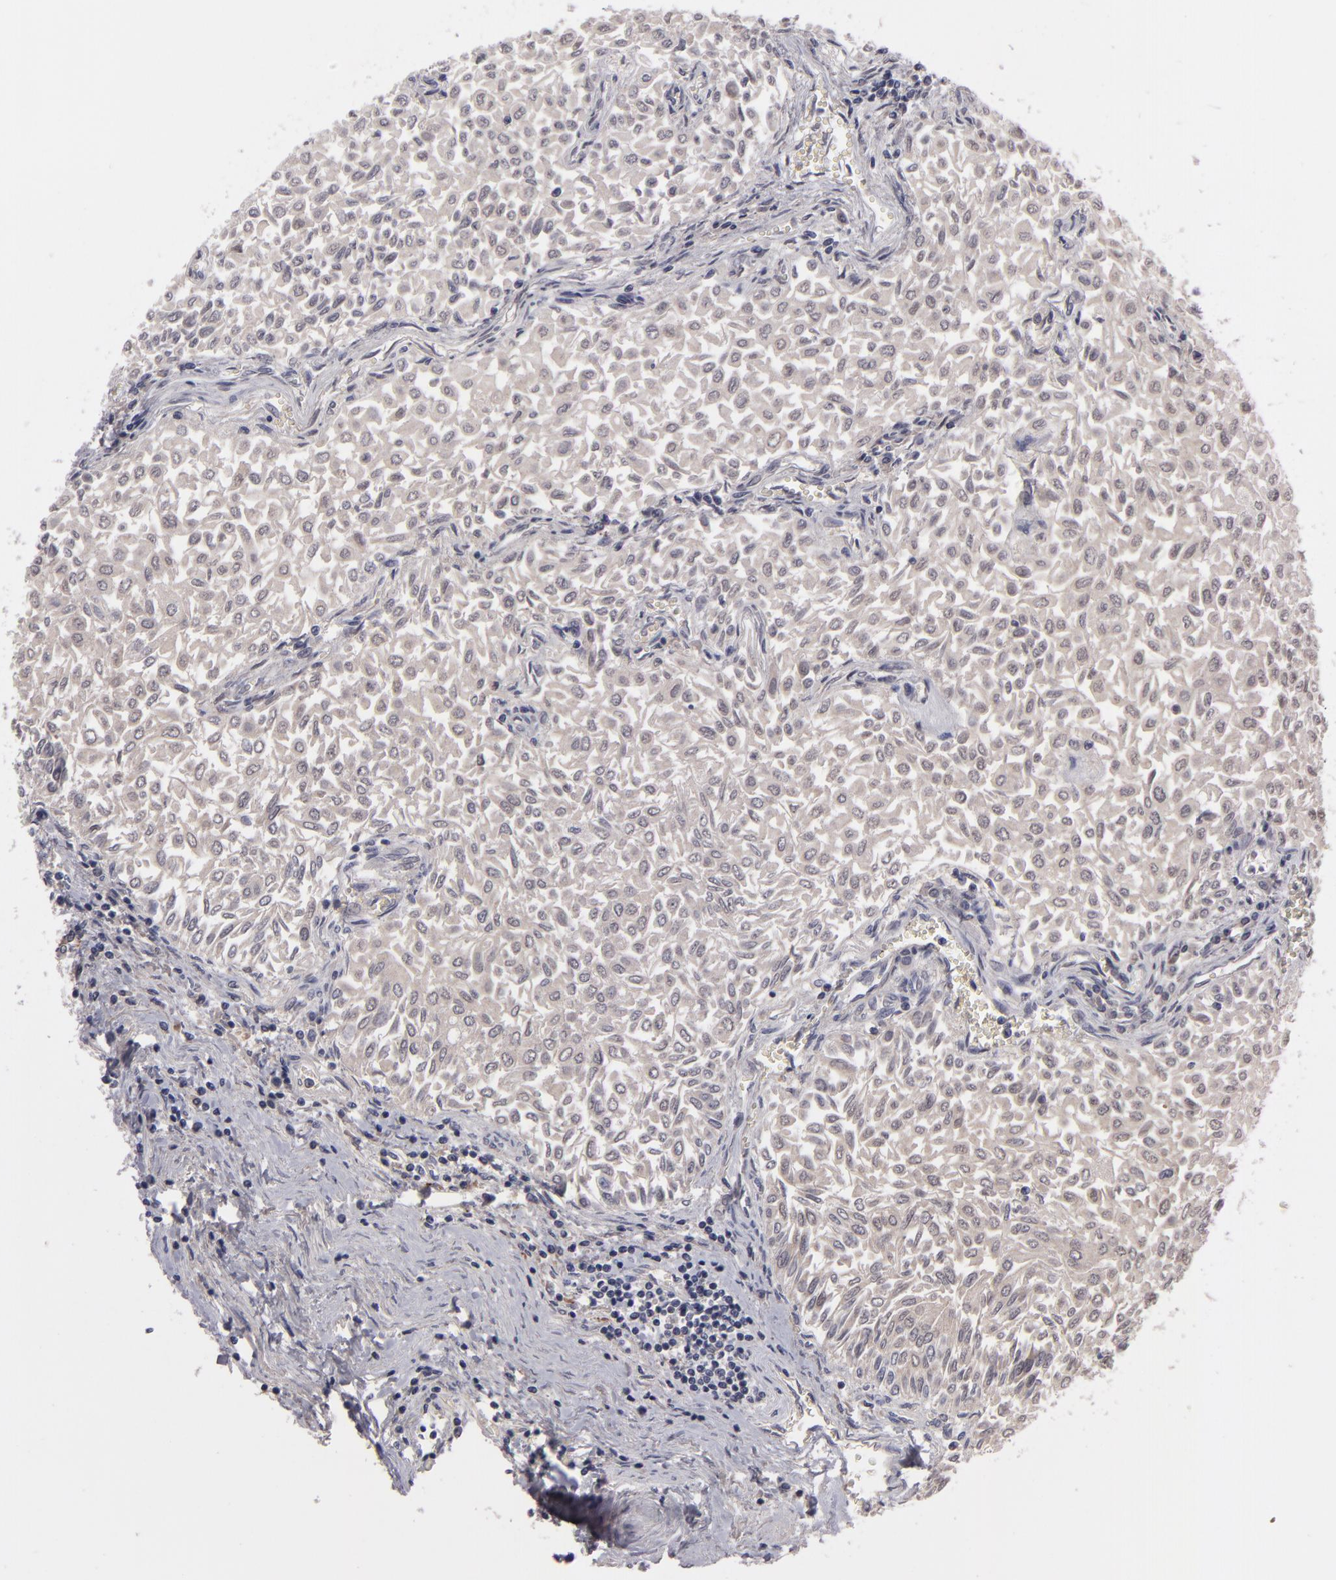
{"staining": {"intensity": "negative", "quantity": "none", "location": "none"}, "tissue": "urothelial cancer", "cell_type": "Tumor cells", "image_type": "cancer", "snomed": [{"axis": "morphology", "description": "Urothelial carcinoma, Low grade"}, {"axis": "topography", "description": "Urinary bladder"}], "caption": "The micrograph reveals no staining of tumor cells in low-grade urothelial carcinoma.", "gene": "ITIH4", "patient": {"sex": "male", "age": 64}}